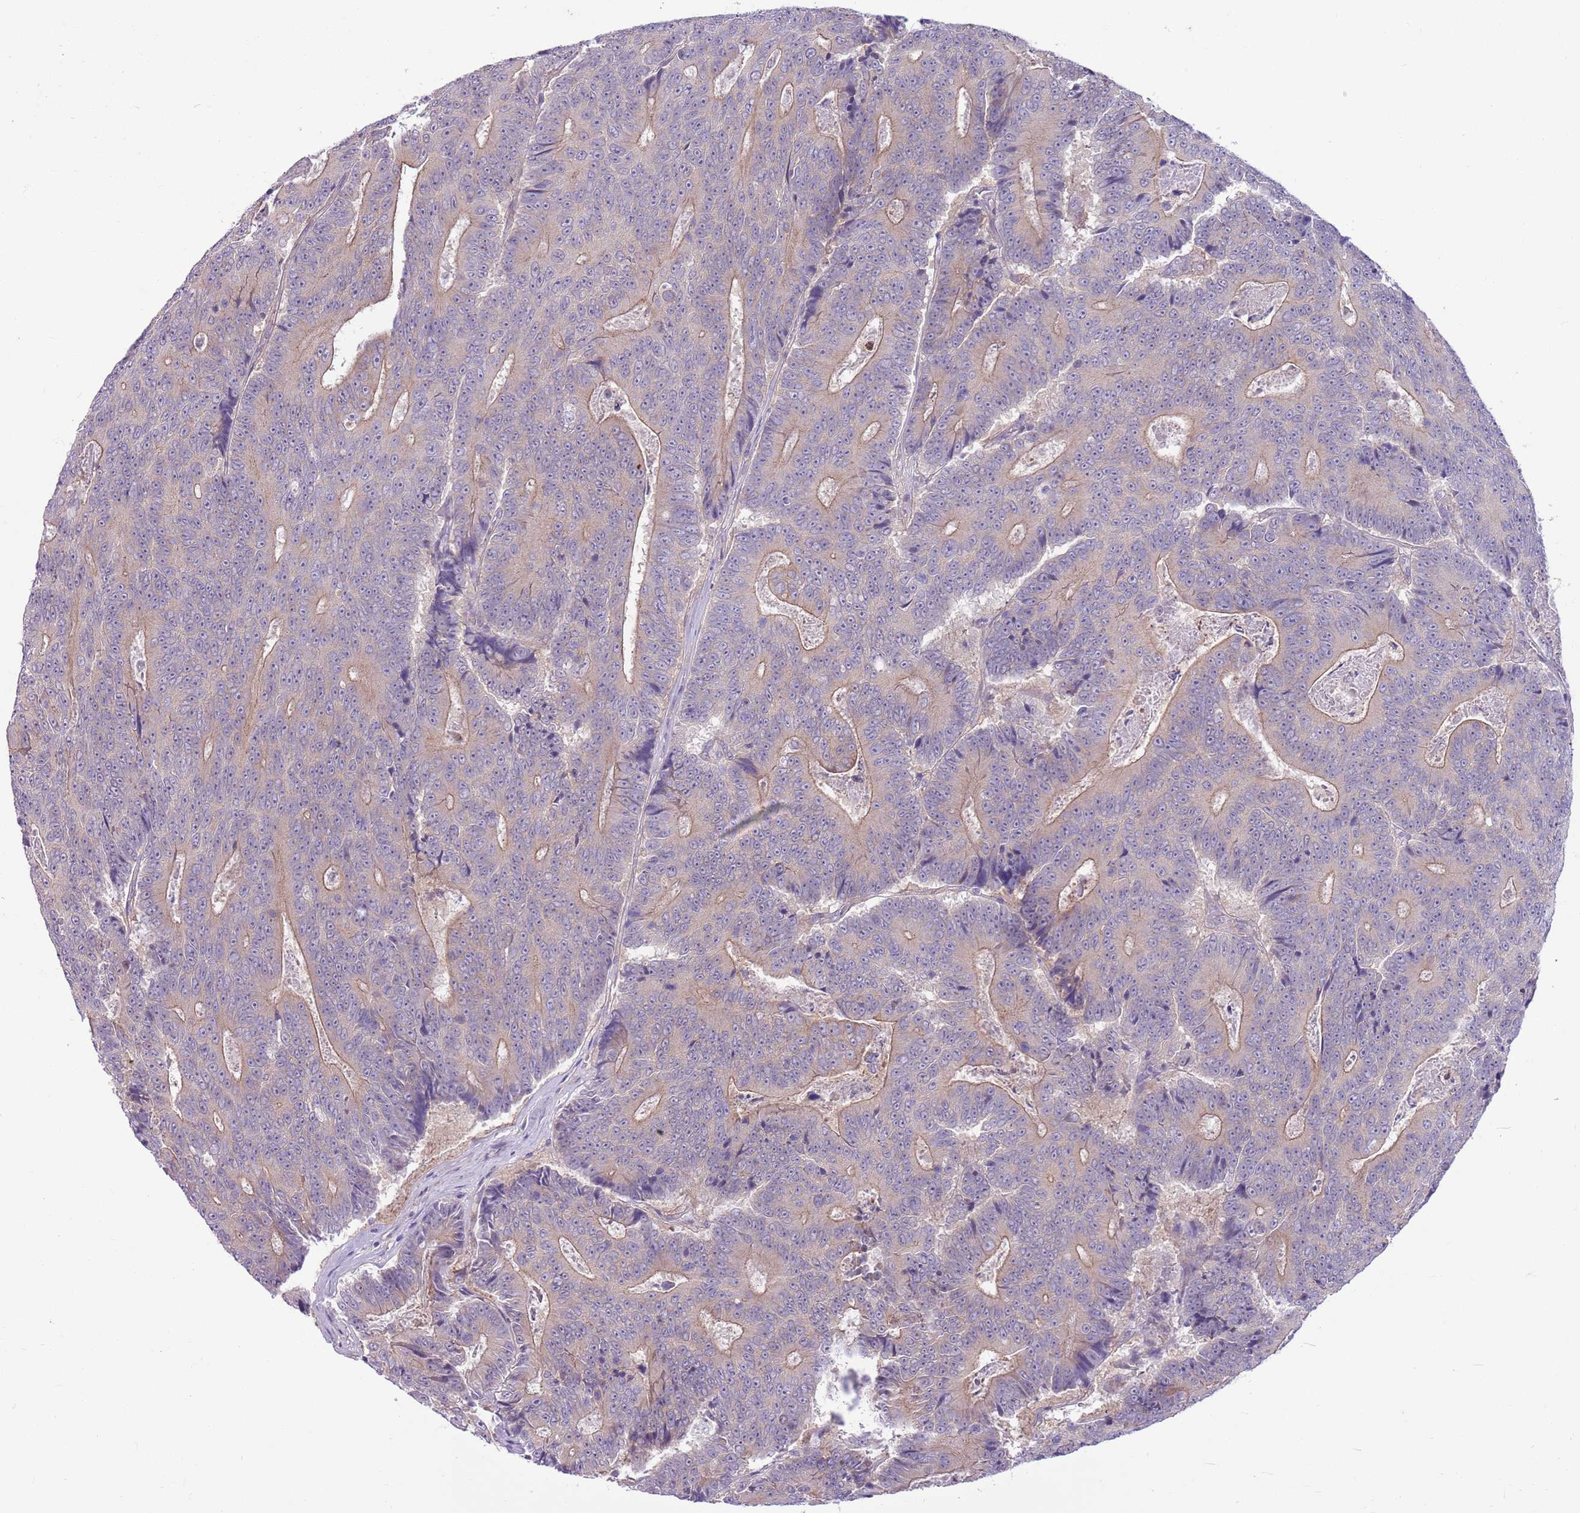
{"staining": {"intensity": "weak", "quantity": "25%-75%", "location": "cytoplasmic/membranous"}, "tissue": "colorectal cancer", "cell_type": "Tumor cells", "image_type": "cancer", "snomed": [{"axis": "morphology", "description": "Adenocarcinoma, NOS"}, {"axis": "topography", "description": "Colon"}], "caption": "A low amount of weak cytoplasmic/membranous expression is identified in approximately 25%-75% of tumor cells in colorectal adenocarcinoma tissue.", "gene": "PARP8", "patient": {"sex": "male", "age": 83}}